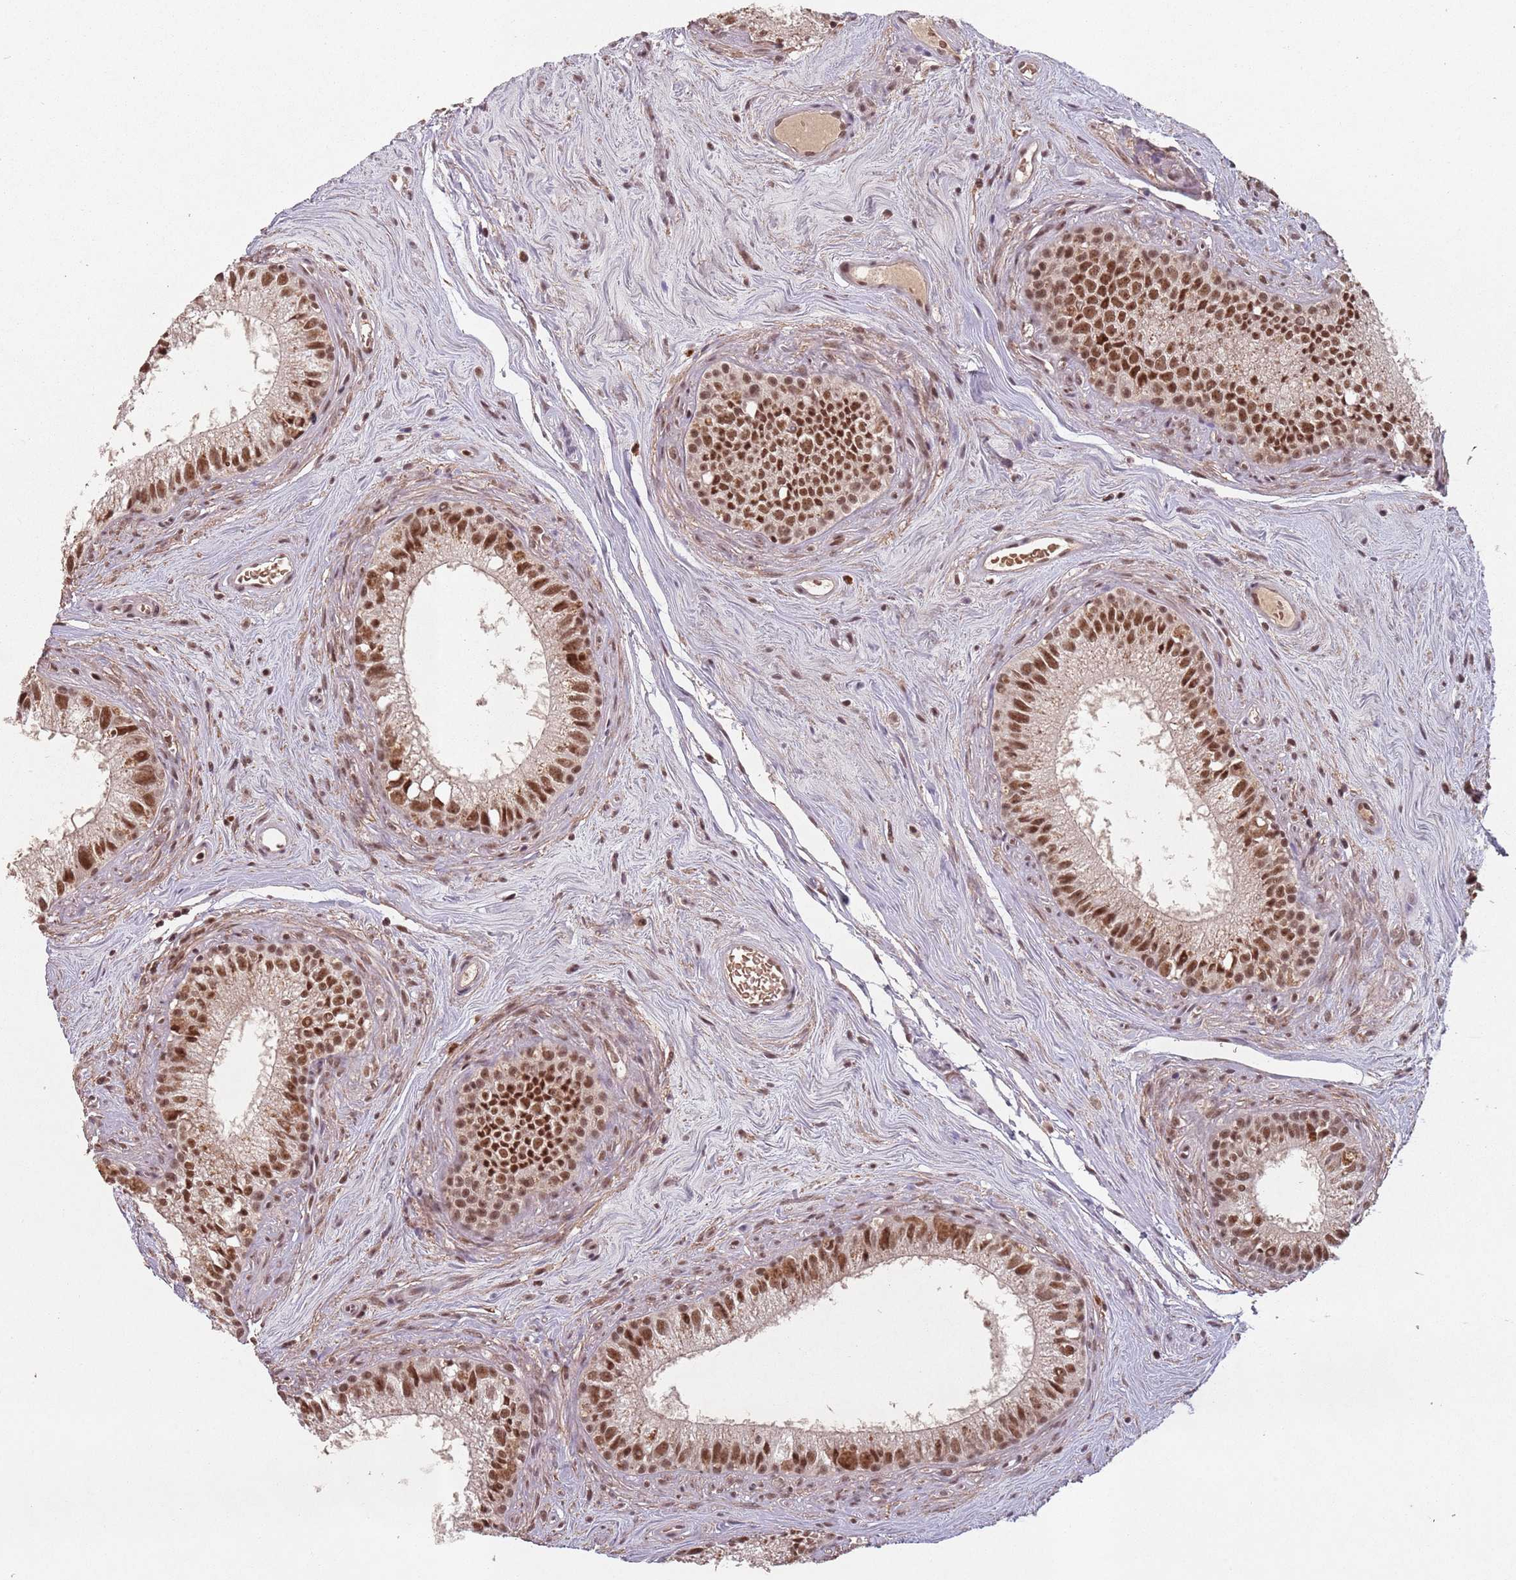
{"staining": {"intensity": "moderate", "quantity": ">75%", "location": "nuclear"}, "tissue": "epididymis", "cell_type": "Glandular cells", "image_type": "normal", "snomed": [{"axis": "morphology", "description": "Normal tissue, NOS"}, {"axis": "topography", "description": "Epididymis"}], "caption": "Normal epididymis reveals moderate nuclear staining in about >75% of glandular cells (brown staining indicates protein expression, while blue staining denotes nuclei)..", "gene": "NCBP1", "patient": {"sex": "male", "age": 71}}